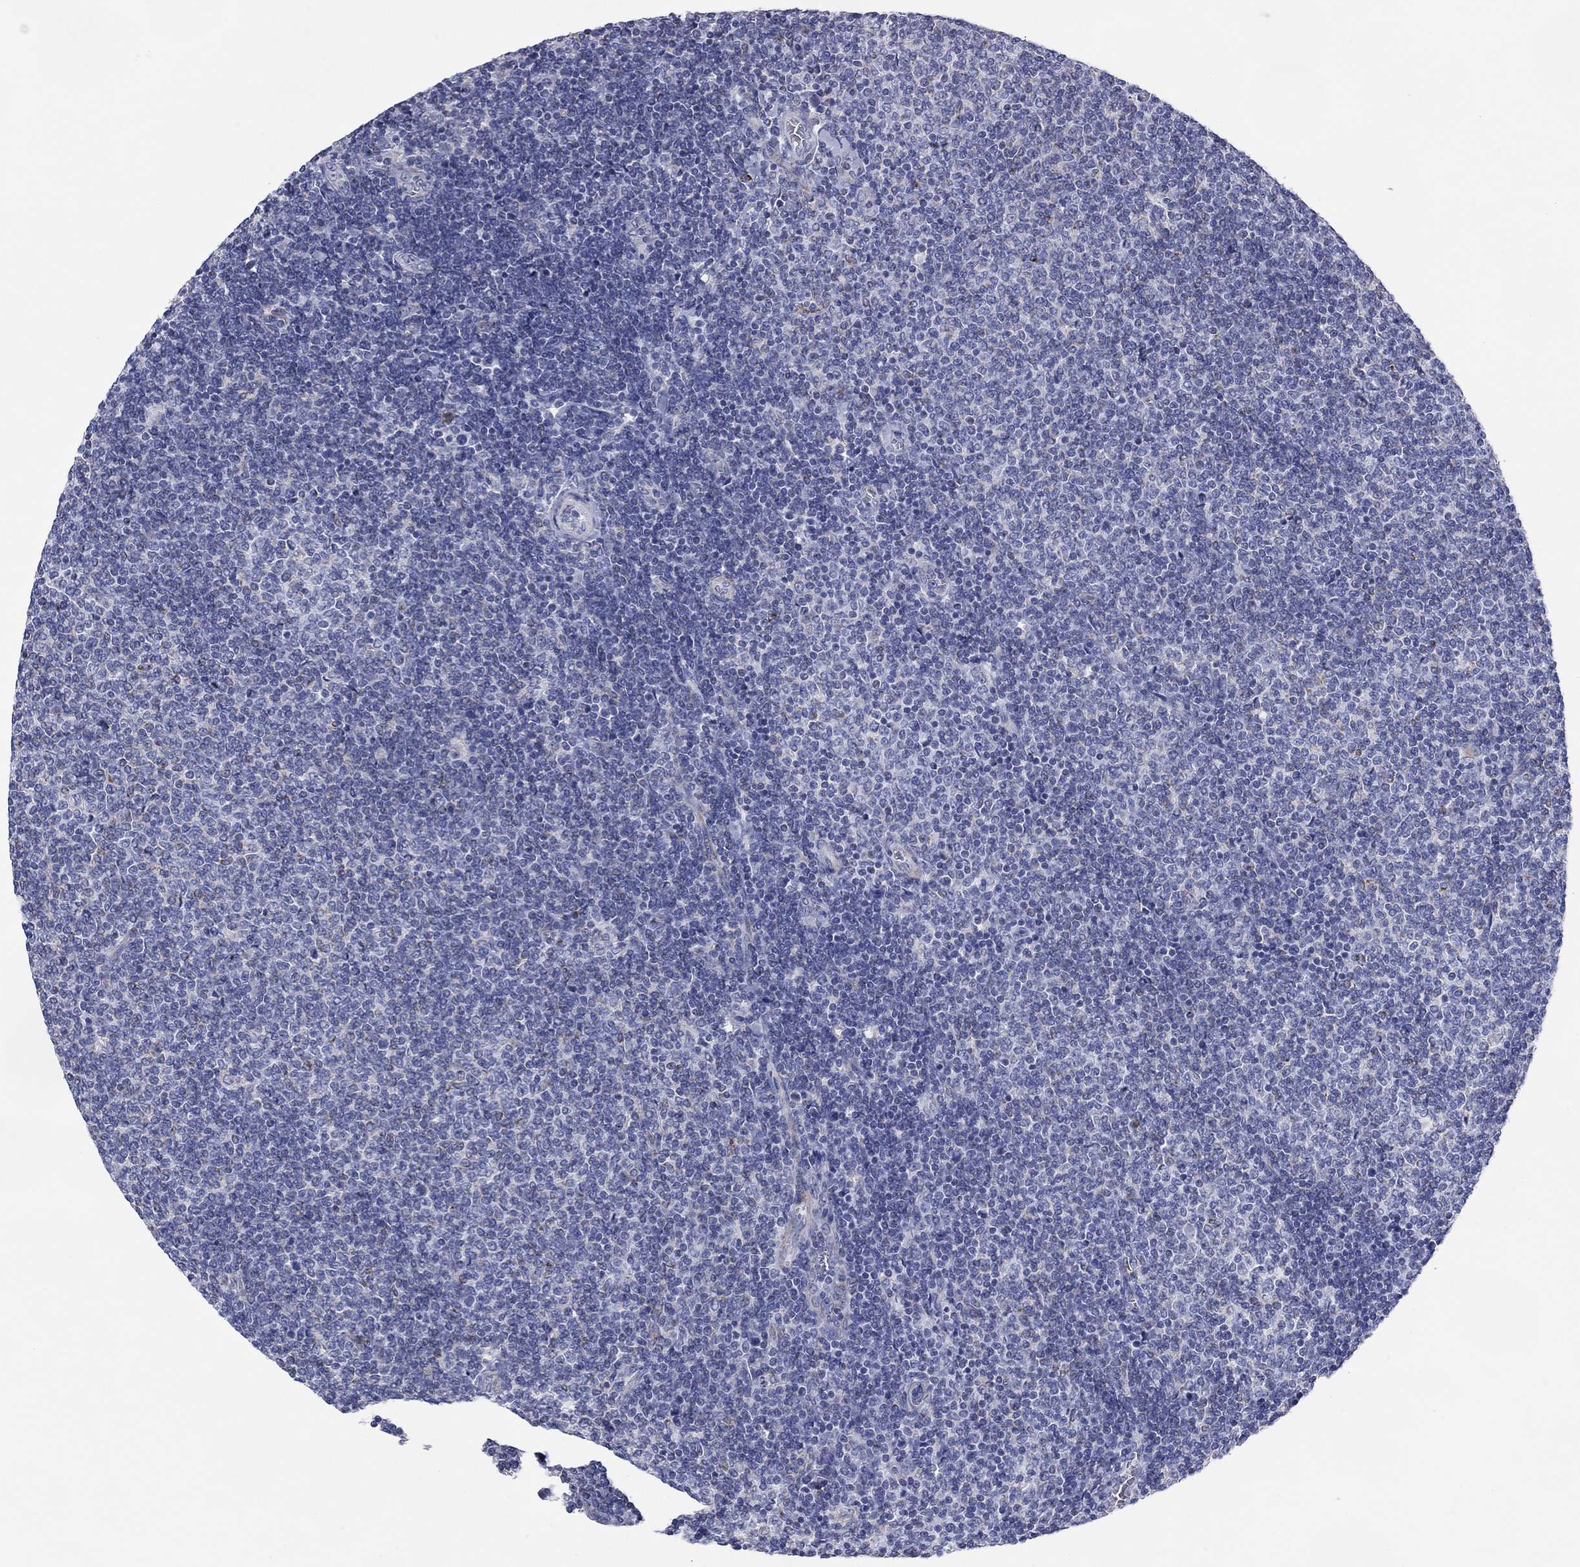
{"staining": {"intensity": "negative", "quantity": "none", "location": "none"}, "tissue": "lymphoma", "cell_type": "Tumor cells", "image_type": "cancer", "snomed": [{"axis": "morphology", "description": "Malignant lymphoma, non-Hodgkin's type, Low grade"}, {"axis": "topography", "description": "Lymph node"}], "caption": "Lymphoma stained for a protein using IHC demonstrates no staining tumor cells.", "gene": "MGST3", "patient": {"sex": "male", "age": 52}}